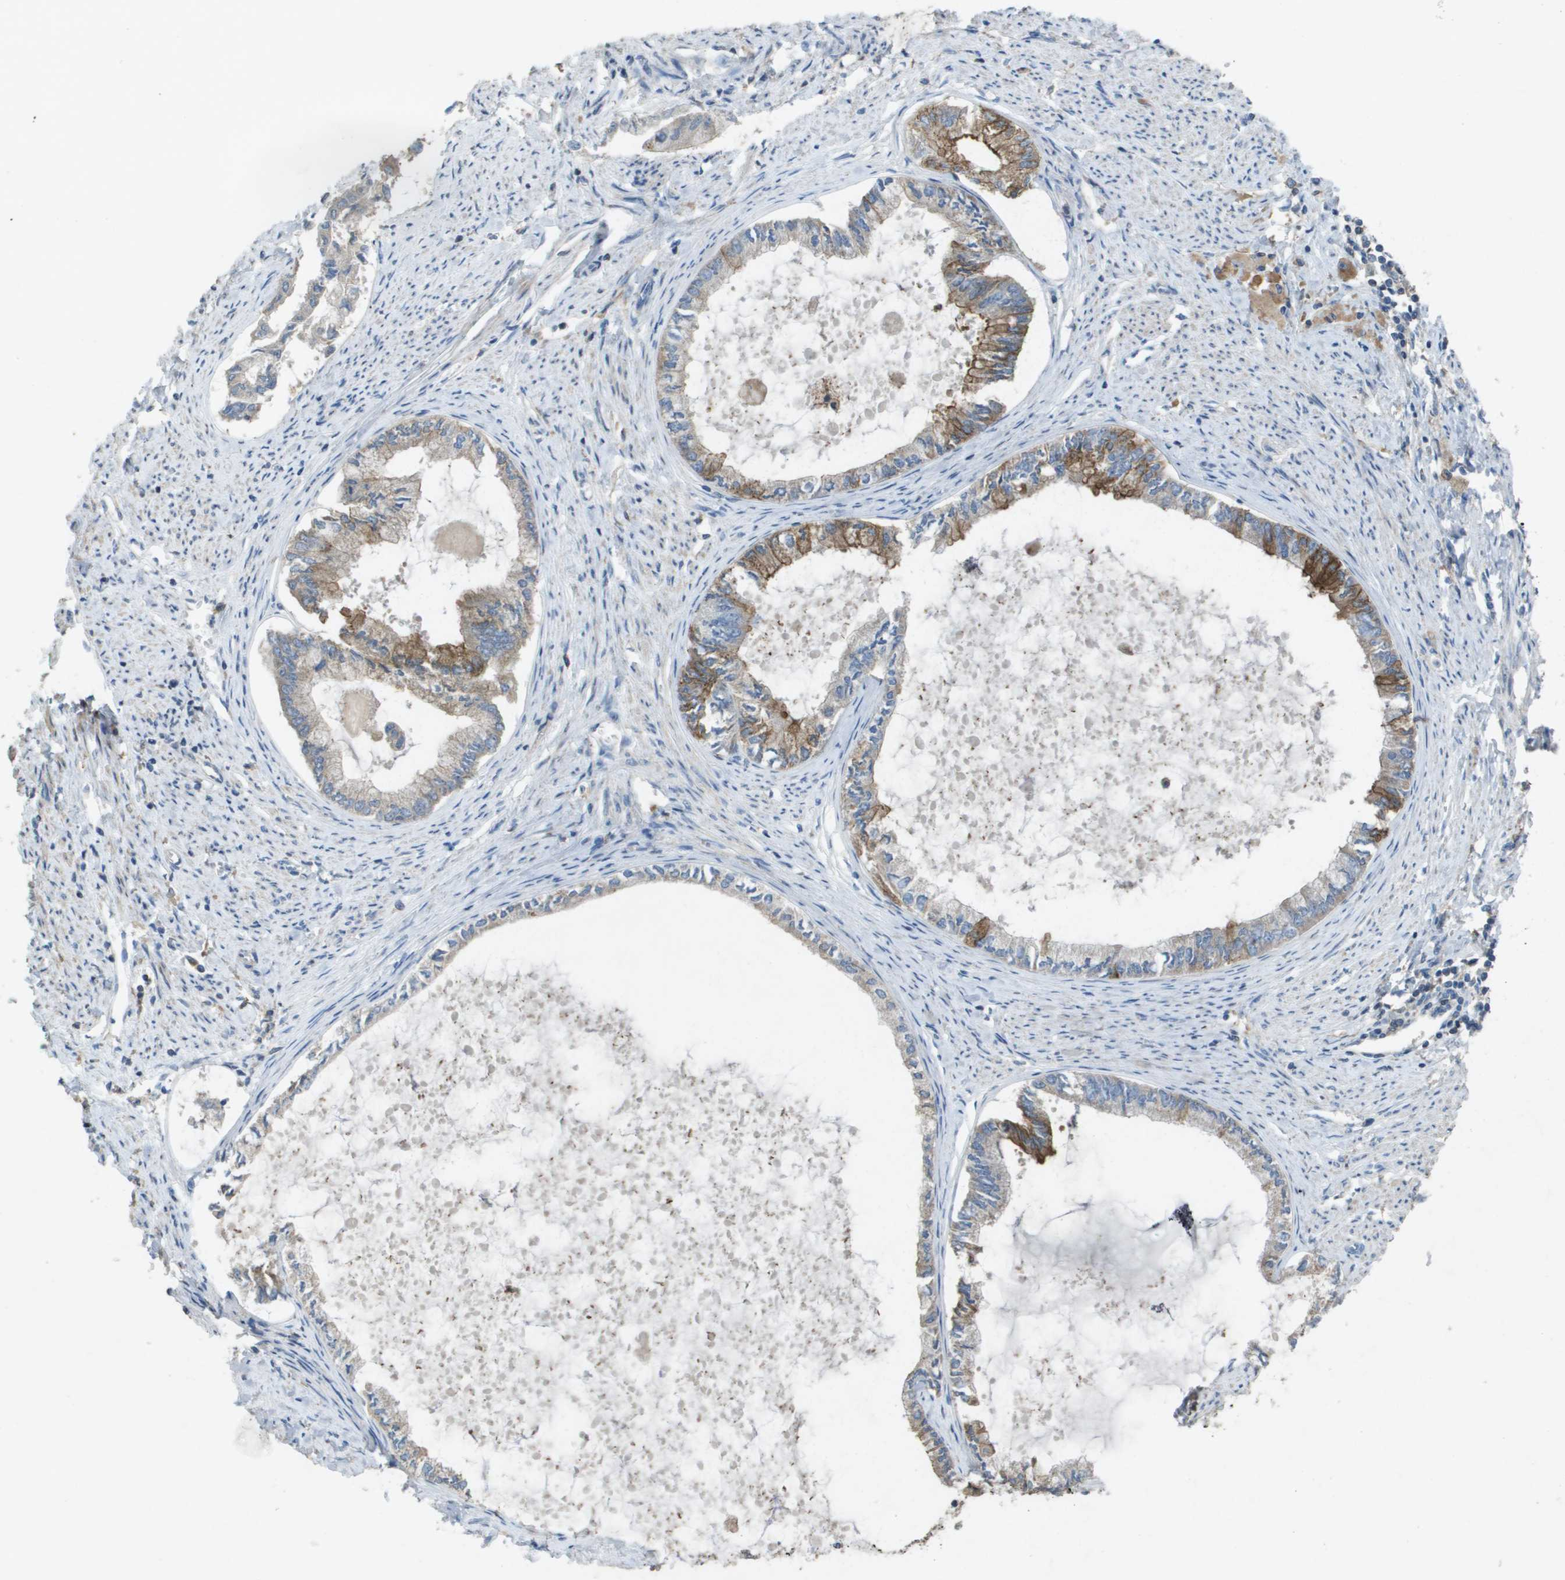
{"staining": {"intensity": "strong", "quantity": "<25%", "location": "cytoplasmic/membranous"}, "tissue": "endometrial cancer", "cell_type": "Tumor cells", "image_type": "cancer", "snomed": [{"axis": "morphology", "description": "Adenocarcinoma, NOS"}, {"axis": "topography", "description": "Endometrium"}], "caption": "Protein expression analysis of adenocarcinoma (endometrial) exhibits strong cytoplasmic/membranous staining in about <25% of tumor cells. (Brightfield microscopy of DAB IHC at high magnification).", "gene": "CLCA4", "patient": {"sex": "female", "age": 86}}